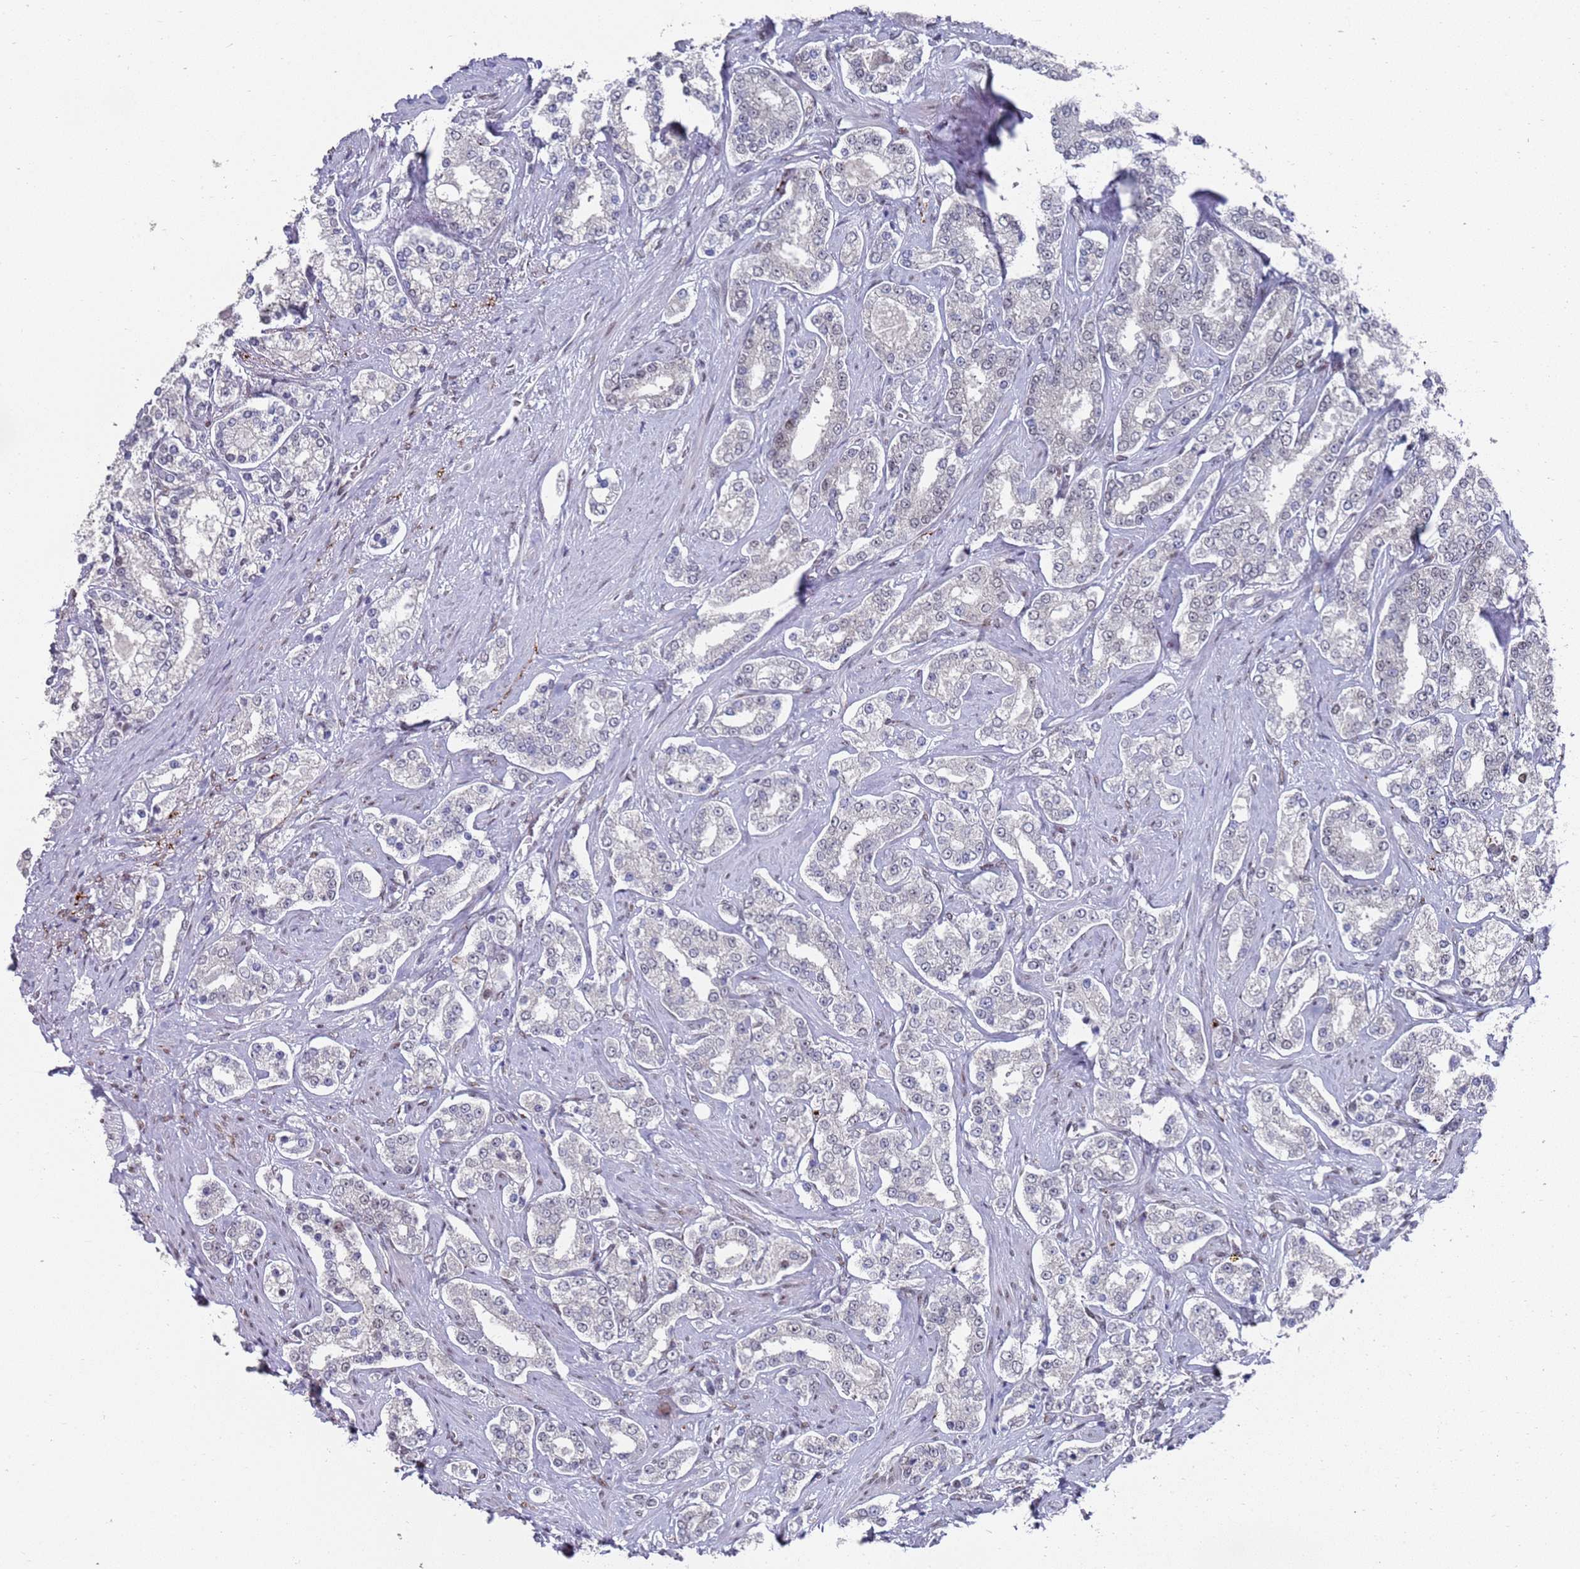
{"staining": {"intensity": "weak", "quantity": "<25%", "location": "nuclear"}, "tissue": "prostate cancer", "cell_type": "Tumor cells", "image_type": "cancer", "snomed": [{"axis": "morphology", "description": "Normal tissue, NOS"}, {"axis": "morphology", "description": "Adenocarcinoma, High grade"}, {"axis": "topography", "description": "Prostate"}], "caption": "Photomicrograph shows no significant protein positivity in tumor cells of prostate high-grade adenocarcinoma. Brightfield microscopy of immunohistochemistry stained with DAB (3,3'-diaminobenzidine) (brown) and hematoxylin (blue), captured at high magnification.", "gene": "COPS6", "patient": {"sex": "male", "age": 83}}